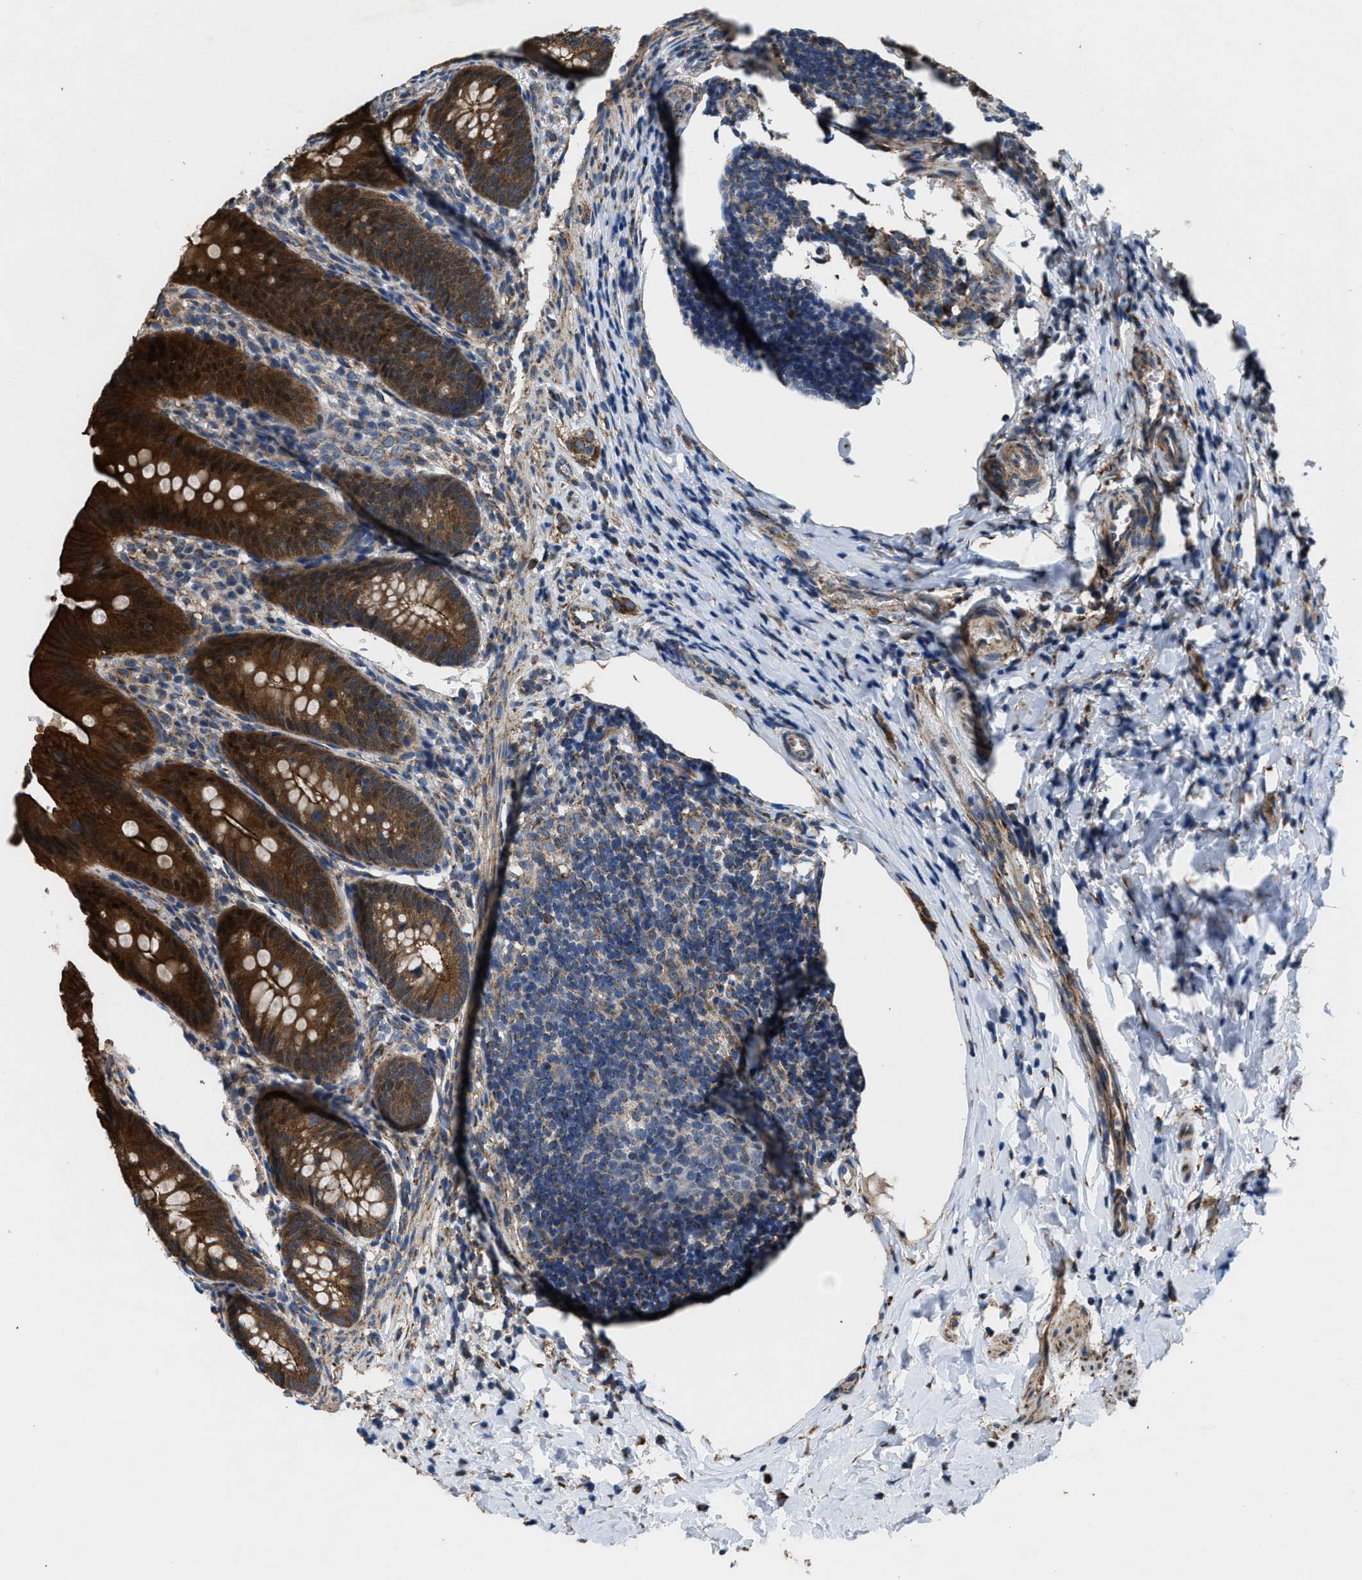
{"staining": {"intensity": "strong", "quantity": ">75%", "location": "cytoplasmic/membranous"}, "tissue": "appendix", "cell_type": "Glandular cells", "image_type": "normal", "snomed": [{"axis": "morphology", "description": "Normal tissue, NOS"}, {"axis": "topography", "description": "Appendix"}], "caption": "The immunohistochemical stain labels strong cytoplasmic/membranous staining in glandular cells of normal appendix.", "gene": "PDP1", "patient": {"sex": "male", "age": 1}}